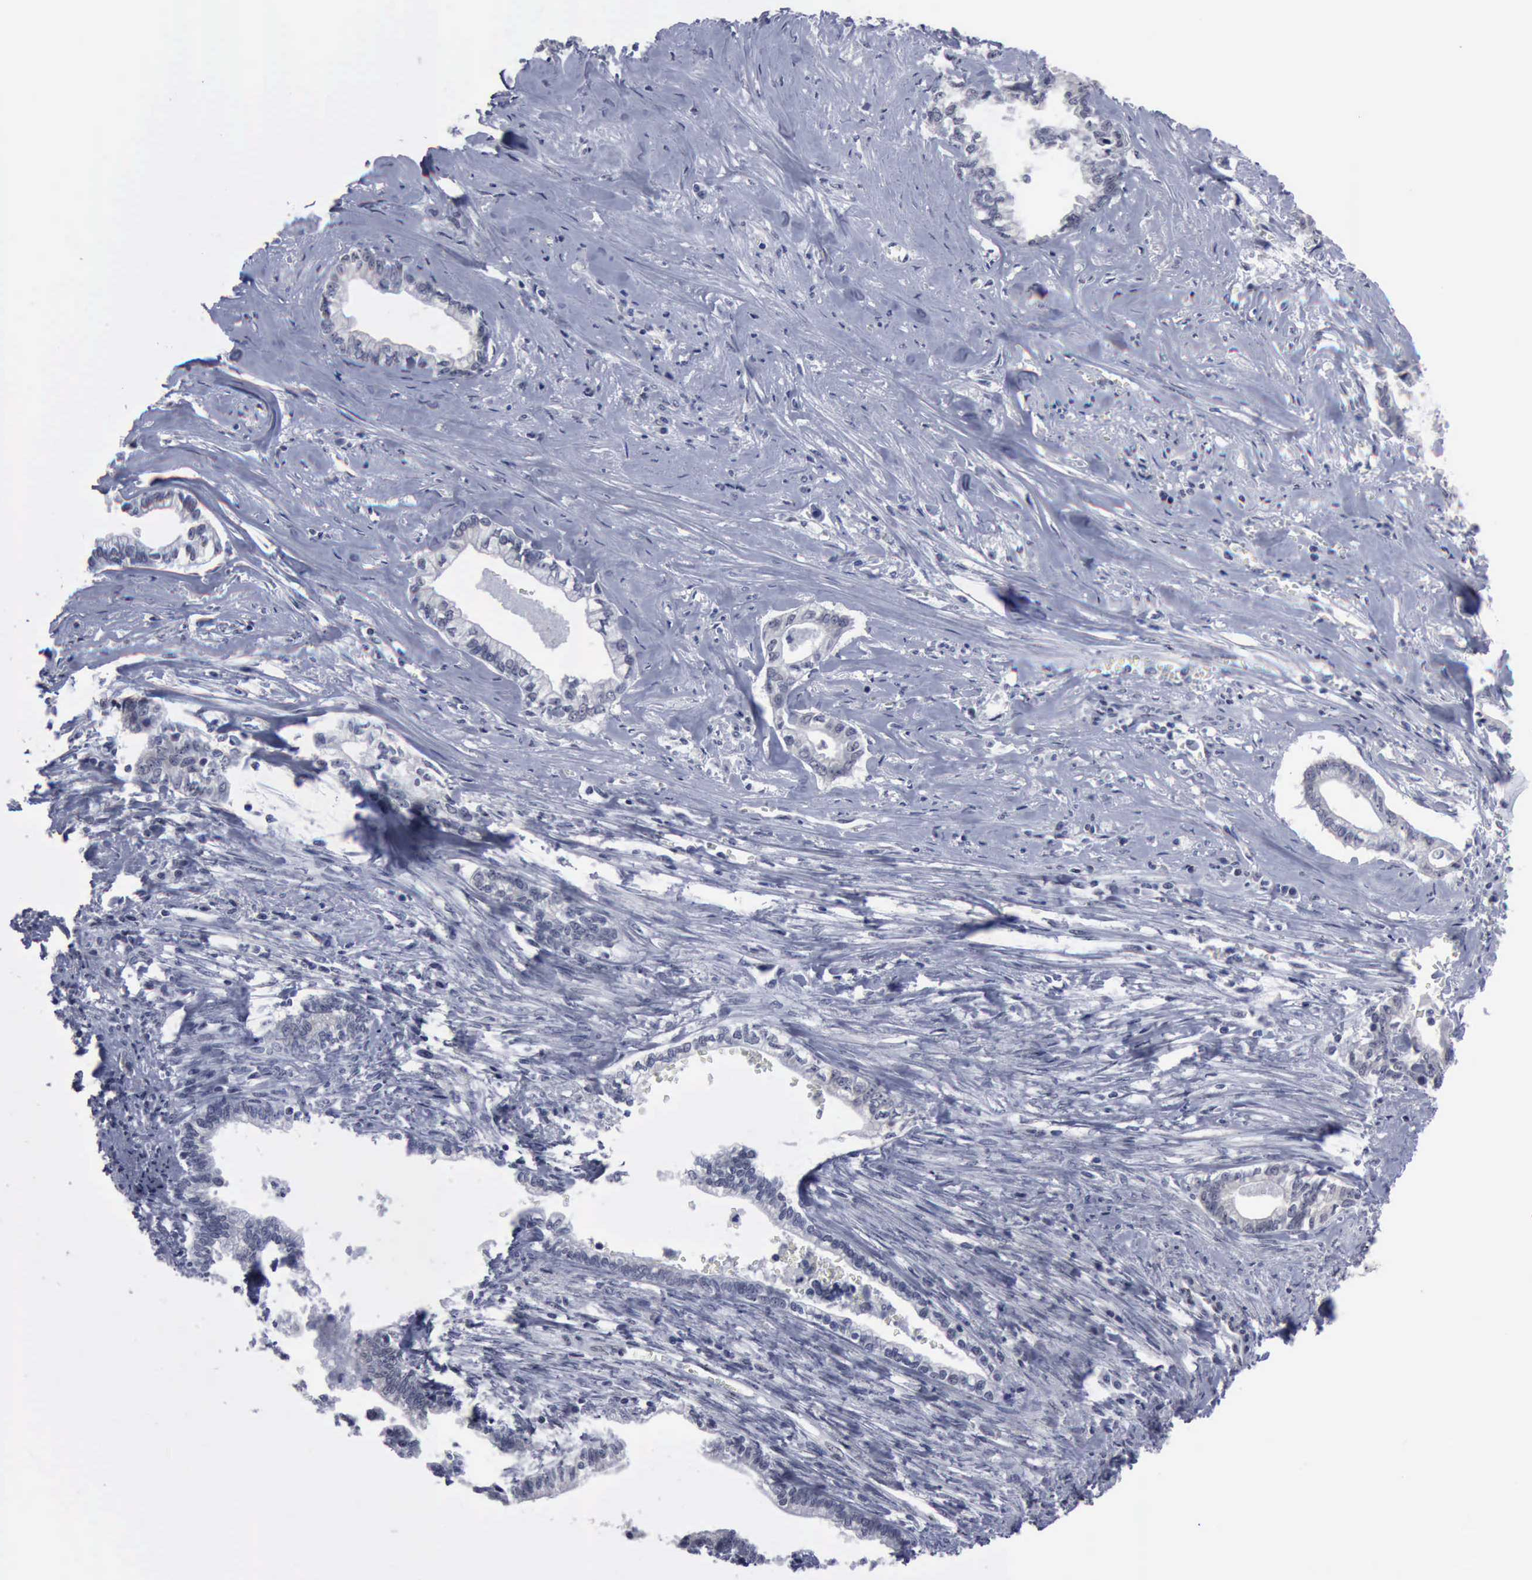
{"staining": {"intensity": "negative", "quantity": "none", "location": "none"}, "tissue": "liver cancer", "cell_type": "Tumor cells", "image_type": "cancer", "snomed": [{"axis": "morphology", "description": "Cholangiocarcinoma"}, {"axis": "topography", "description": "Liver"}], "caption": "DAB immunohistochemical staining of liver cholangiocarcinoma shows no significant staining in tumor cells.", "gene": "BRD1", "patient": {"sex": "male", "age": 57}}